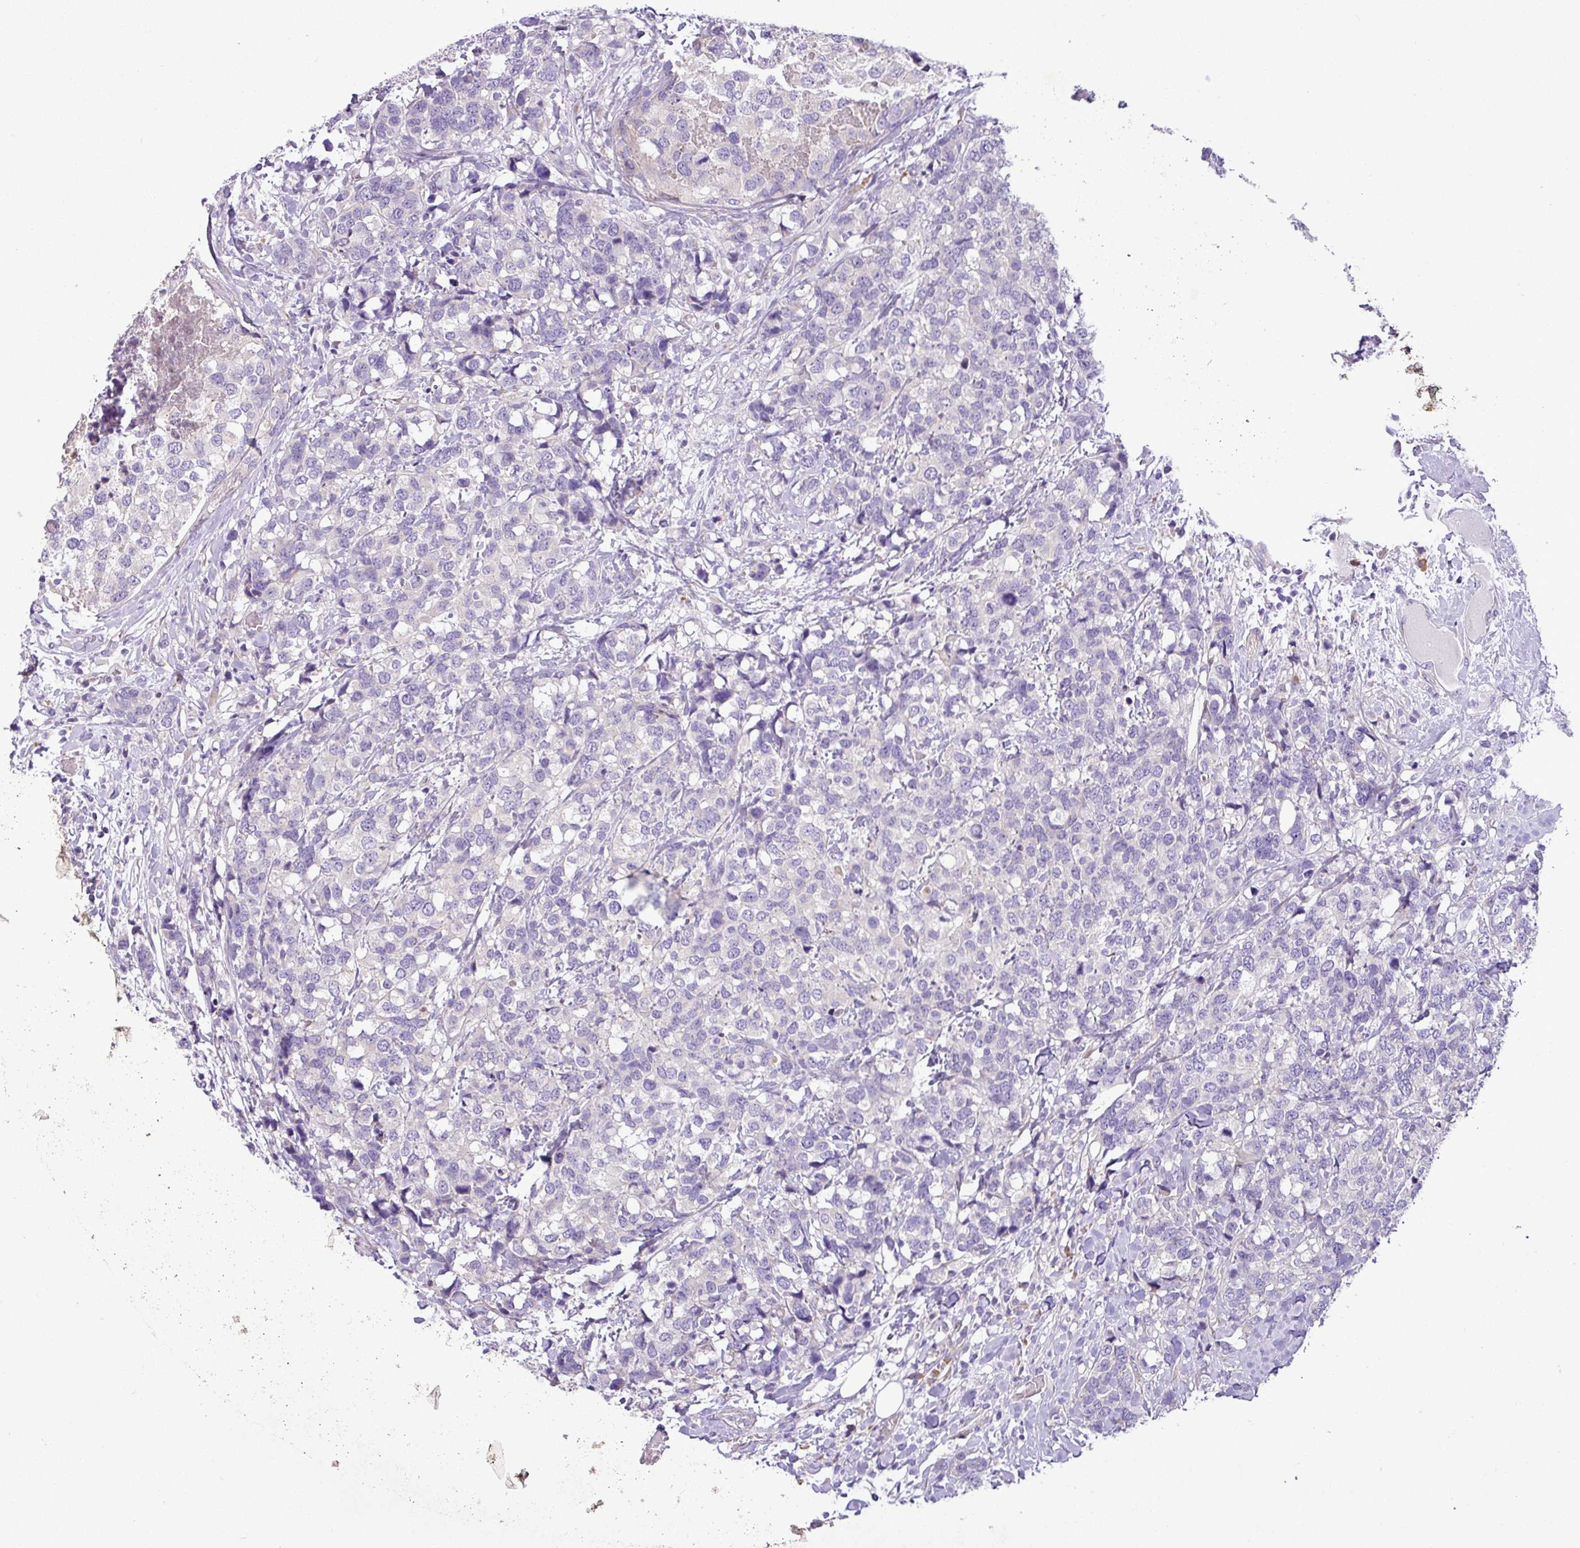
{"staining": {"intensity": "negative", "quantity": "none", "location": "none"}, "tissue": "breast cancer", "cell_type": "Tumor cells", "image_type": "cancer", "snomed": [{"axis": "morphology", "description": "Lobular carcinoma"}, {"axis": "topography", "description": "Breast"}], "caption": "IHC photomicrograph of neoplastic tissue: human breast cancer stained with DAB (3,3'-diaminobenzidine) reveals no significant protein positivity in tumor cells.", "gene": "MOCS3", "patient": {"sex": "female", "age": 59}}